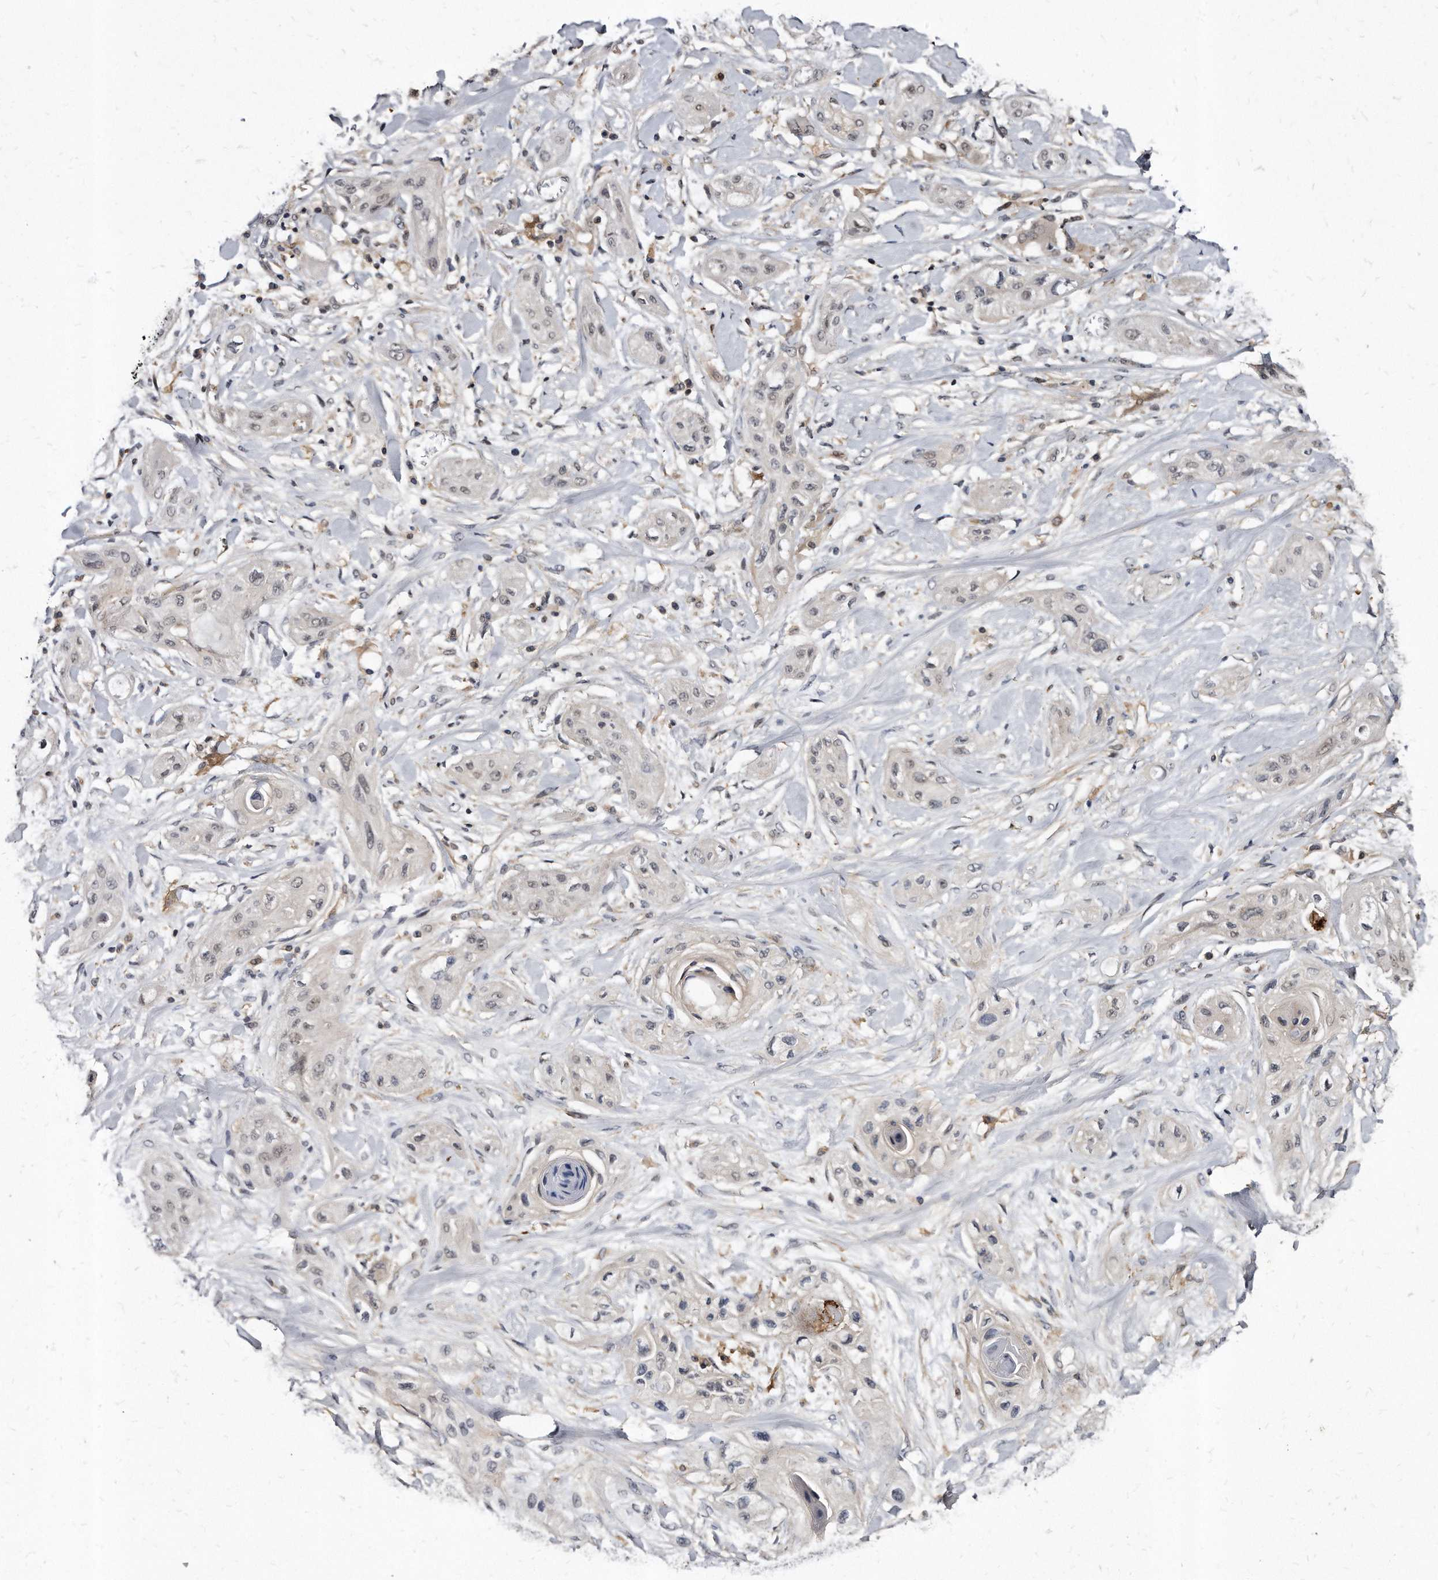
{"staining": {"intensity": "negative", "quantity": "none", "location": "none"}, "tissue": "lung cancer", "cell_type": "Tumor cells", "image_type": "cancer", "snomed": [{"axis": "morphology", "description": "Squamous cell carcinoma, NOS"}, {"axis": "topography", "description": "Lung"}], "caption": "There is no significant staining in tumor cells of squamous cell carcinoma (lung).", "gene": "KLHDC3", "patient": {"sex": "female", "age": 47}}